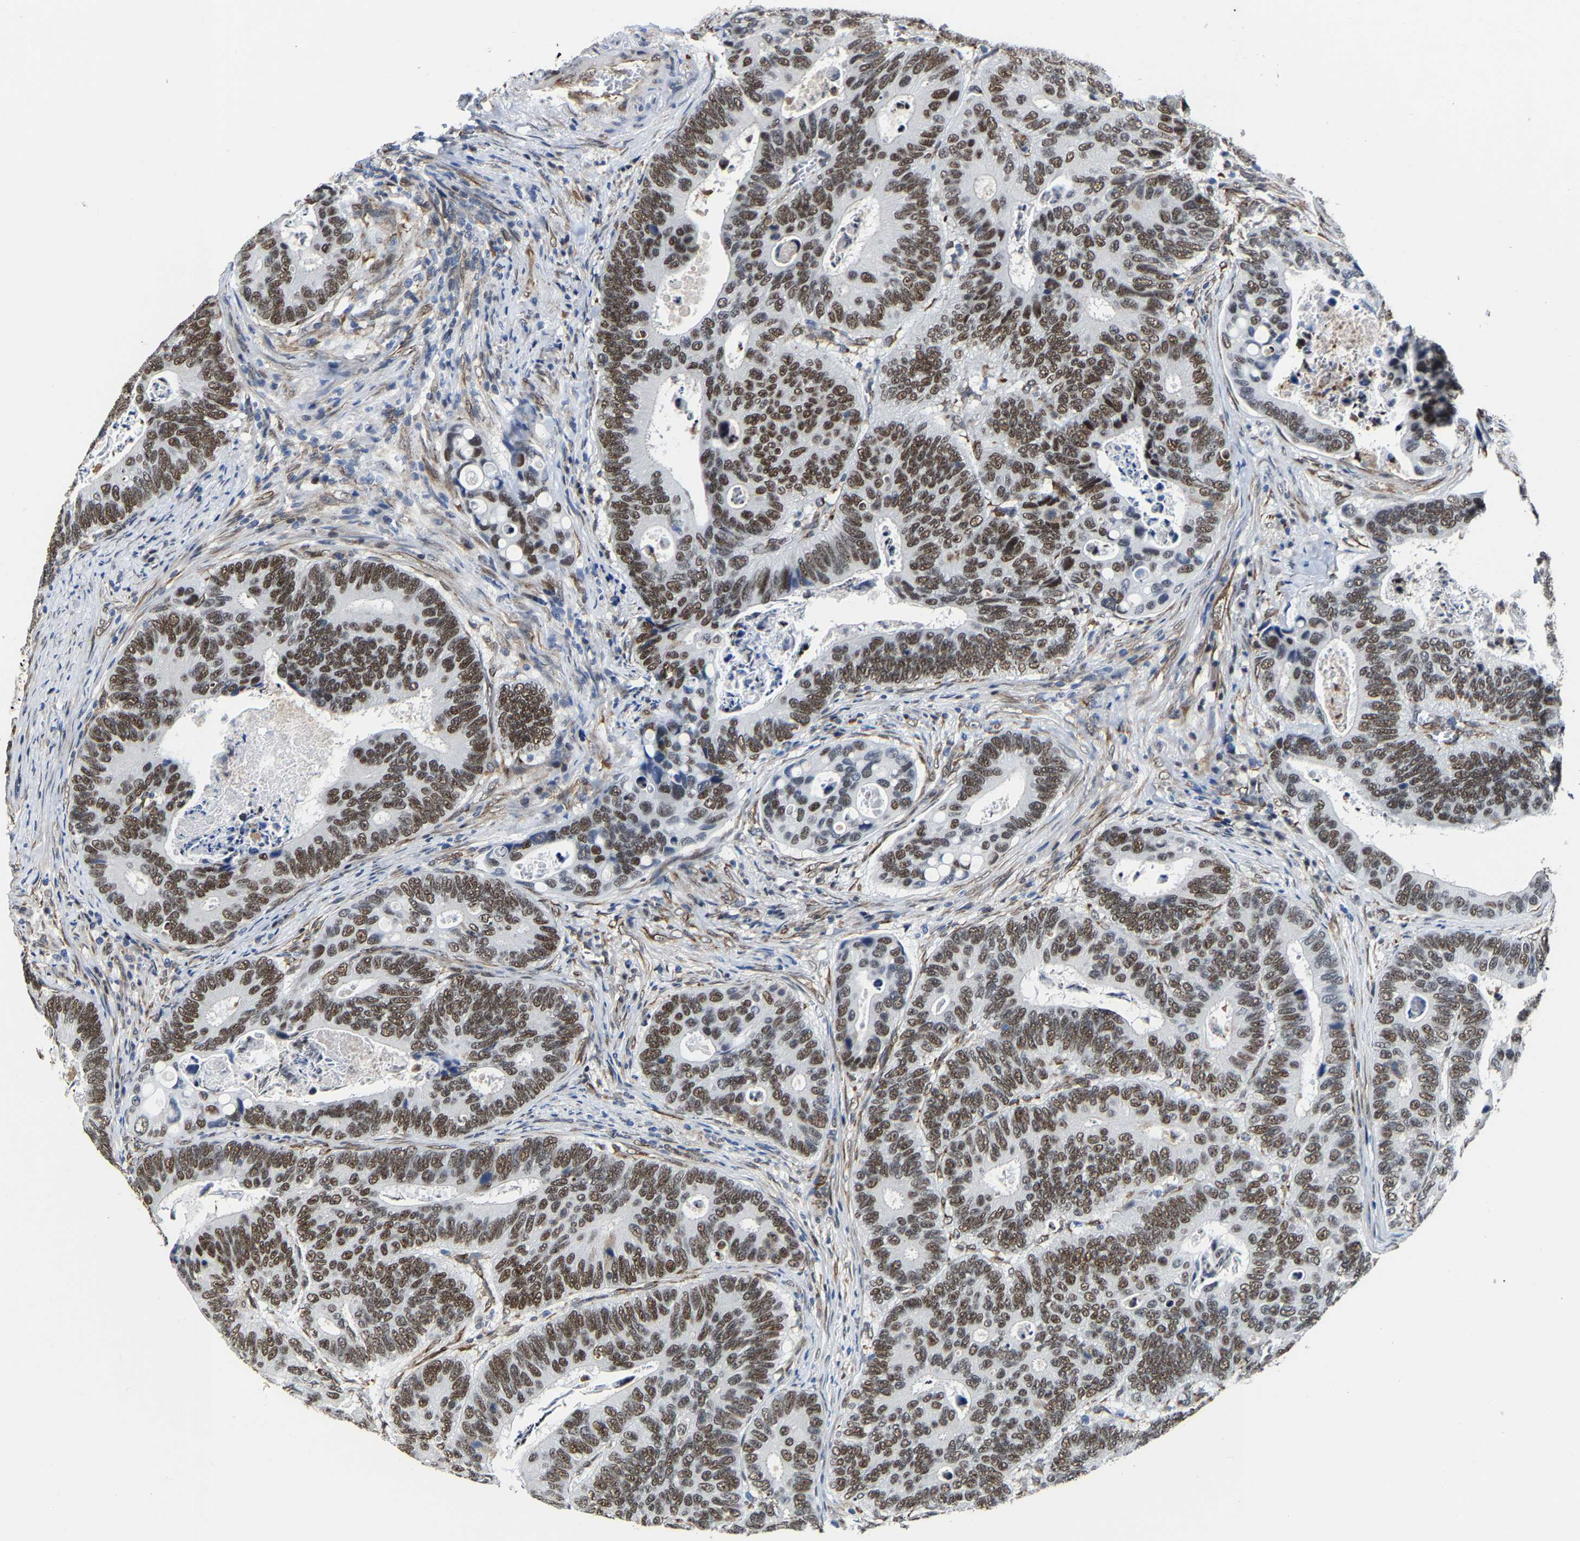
{"staining": {"intensity": "moderate", "quantity": ">75%", "location": "nuclear"}, "tissue": "colorectal cancer", "cell_type": "Tumor cells", "image_type": "cancer", "snomed": [{"axis": "morphology", "description": "Inflammation, NOS"}, {"axis": "morphology", "description": "Adenocarcinoma, NOS"}, {"axis": "topography", "description": "Colon"}], "caption": "Immunohistochemistry (IHC) staining of colorectal cancer, which displays medium levels of moderate nuclear expression in approximately >75% of tumor cells indicating moderate nuclear protein expression. The staining was performed using DAB (3,3'-diaminobenzidine) (brown) for protein detection and nuclei were counterstained in hematoxylin (blue).", "gene": "METTL1", "patient": {"sex": "male", "age": 72}}